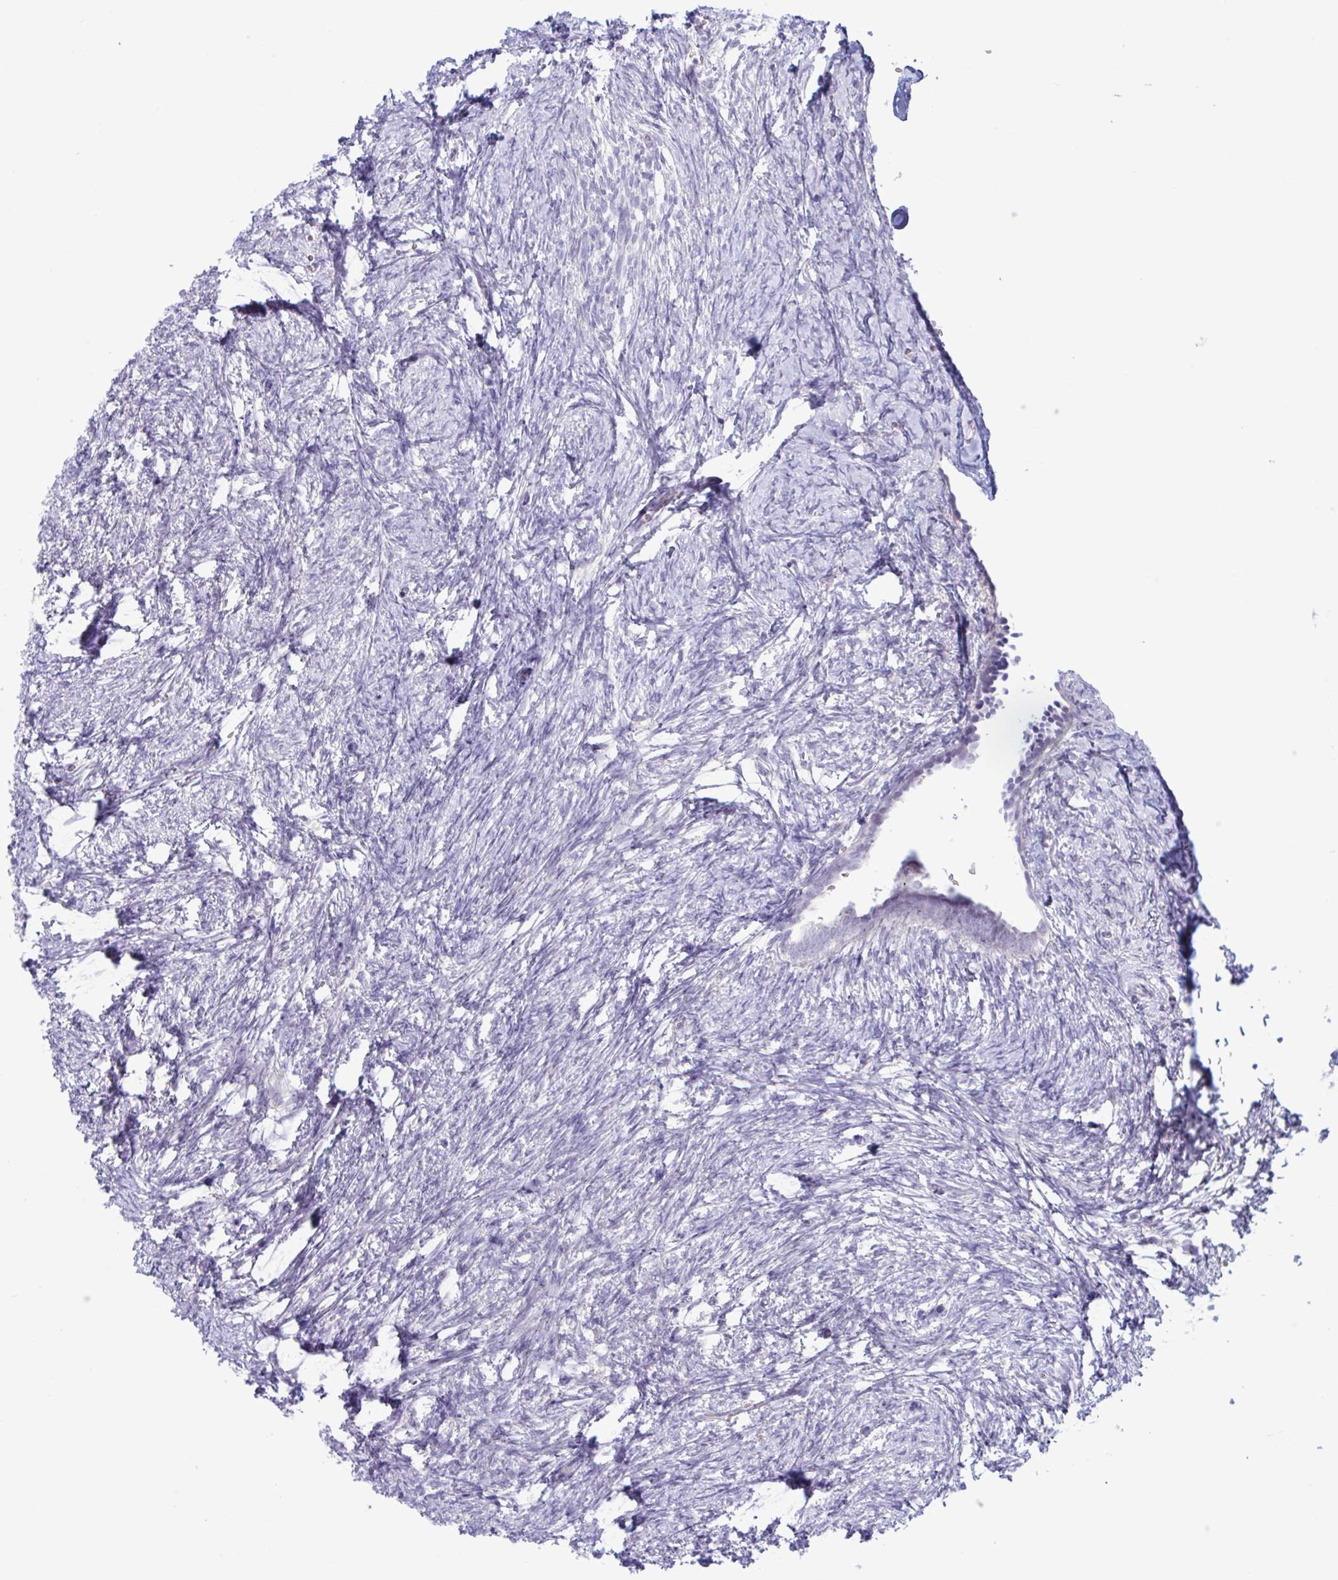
{"staining": {"intensity": "moderate", "quantity": ">75%", "location": "cytoplasmic/membranous"}, "tissue": "ovary", "cell_type": "Follicle cells", "image_type": "normal", "snomed": [{"axis": "morphology", "description": "Normal tissue, NOS"}, {"axis": "topography", "description": "Ovary"}], "caption": "Moderate cytoplasmic/membranous protein staining is present in about >75% of follicle cells in ovary.", "gene": "NAA30", "patient": {"sex": "female", "age": 41}}